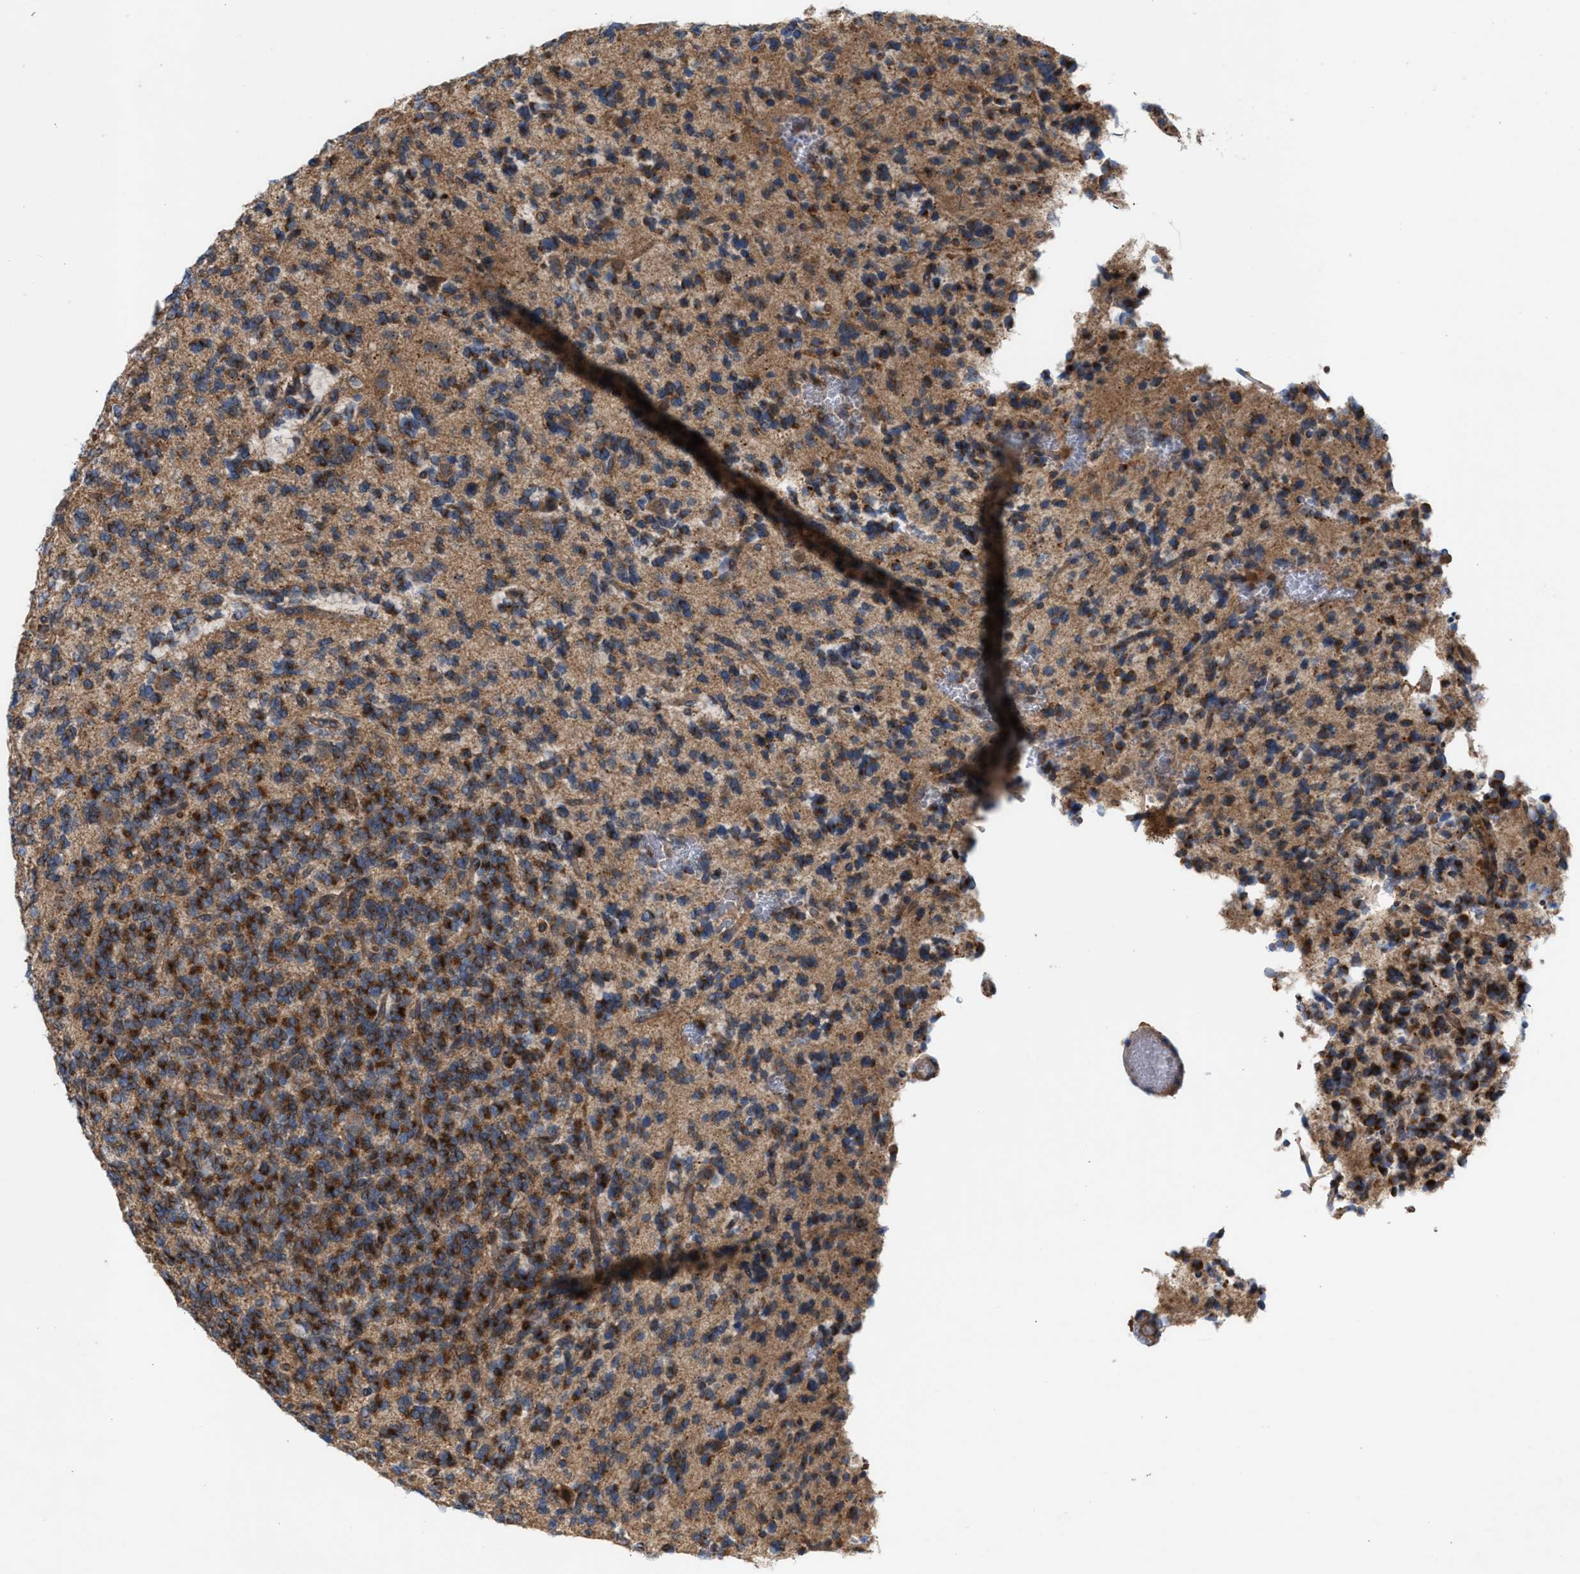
{"staining": {"intensity": "moderate", "quantity": ">75%", "location": "cytoplasmic/membranous"}, "tissue": "glioma", "cell_type": "Tumor cells", "image_type": "cancer", "snomed": [{"axis": "morphology", "description": "Glioma, malignant, Low grade"}, {"axis": "topography", "description": "Brain"}], "caption": "The micrograph demonstrates a brown stain indicating the presence of a protein in the cytoplasmic/membranous of tumor cells in malignant glioma (low-grade).", "gene": "OXSM", "patient": {"sex": "male", "age": 38}}